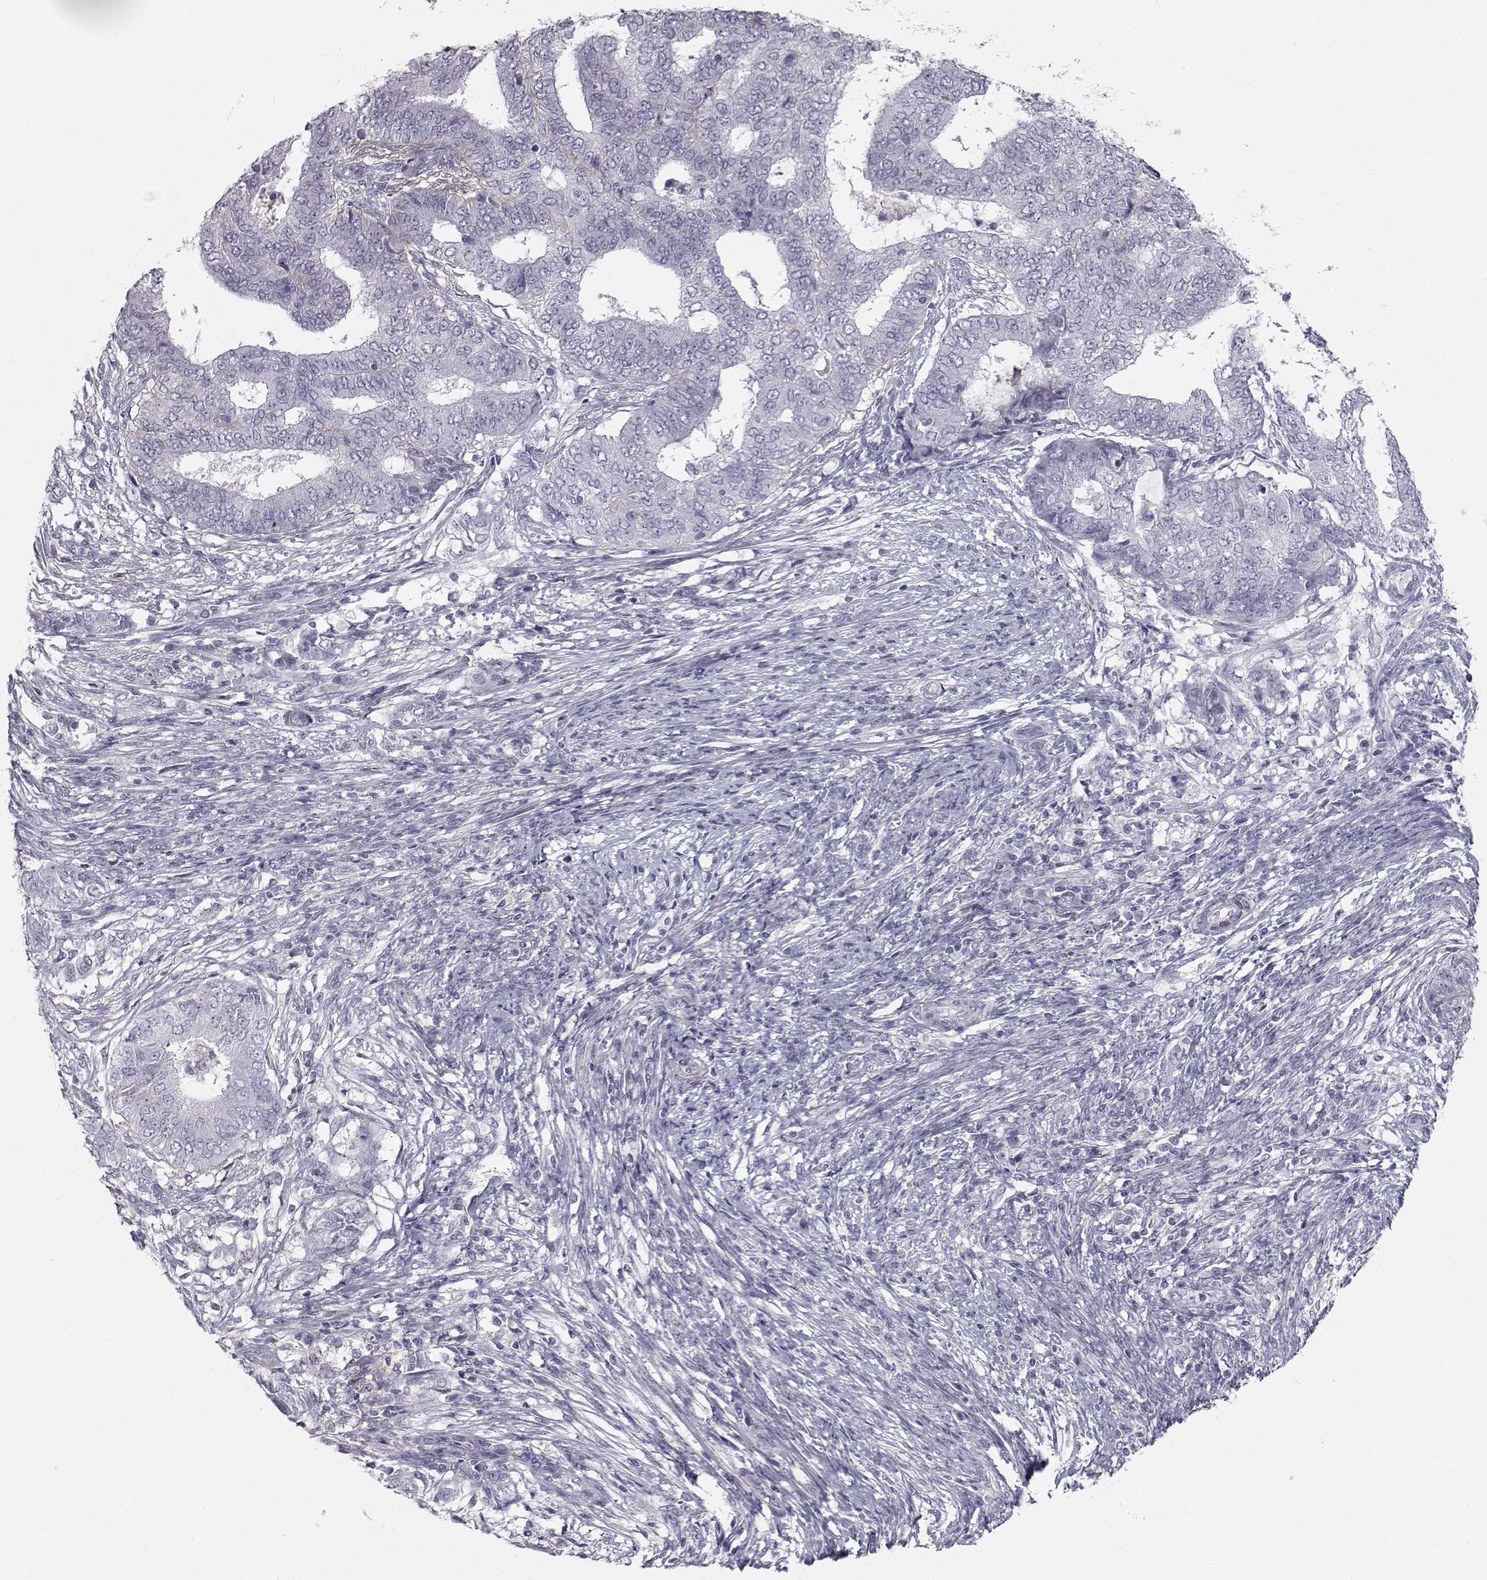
{"staining": {"intensity": "negative", "quantity": "none", "location": "none"}, "tissue": "endometrial cancer", "cell_type": "Tumor cells", "image_type": "cancer", "snomed": [{"axis": "morphology", "description": "Adenocarcinoma, NOS"}, {"axis": "topography", "description": "Endometrium"}], "caption": "A histopathology image of endometrial cancer stained for a protein shows no brown staining in tumor cells.", "gene": "SPDYE4", "patient": {"sex": "female", "age": 62}}